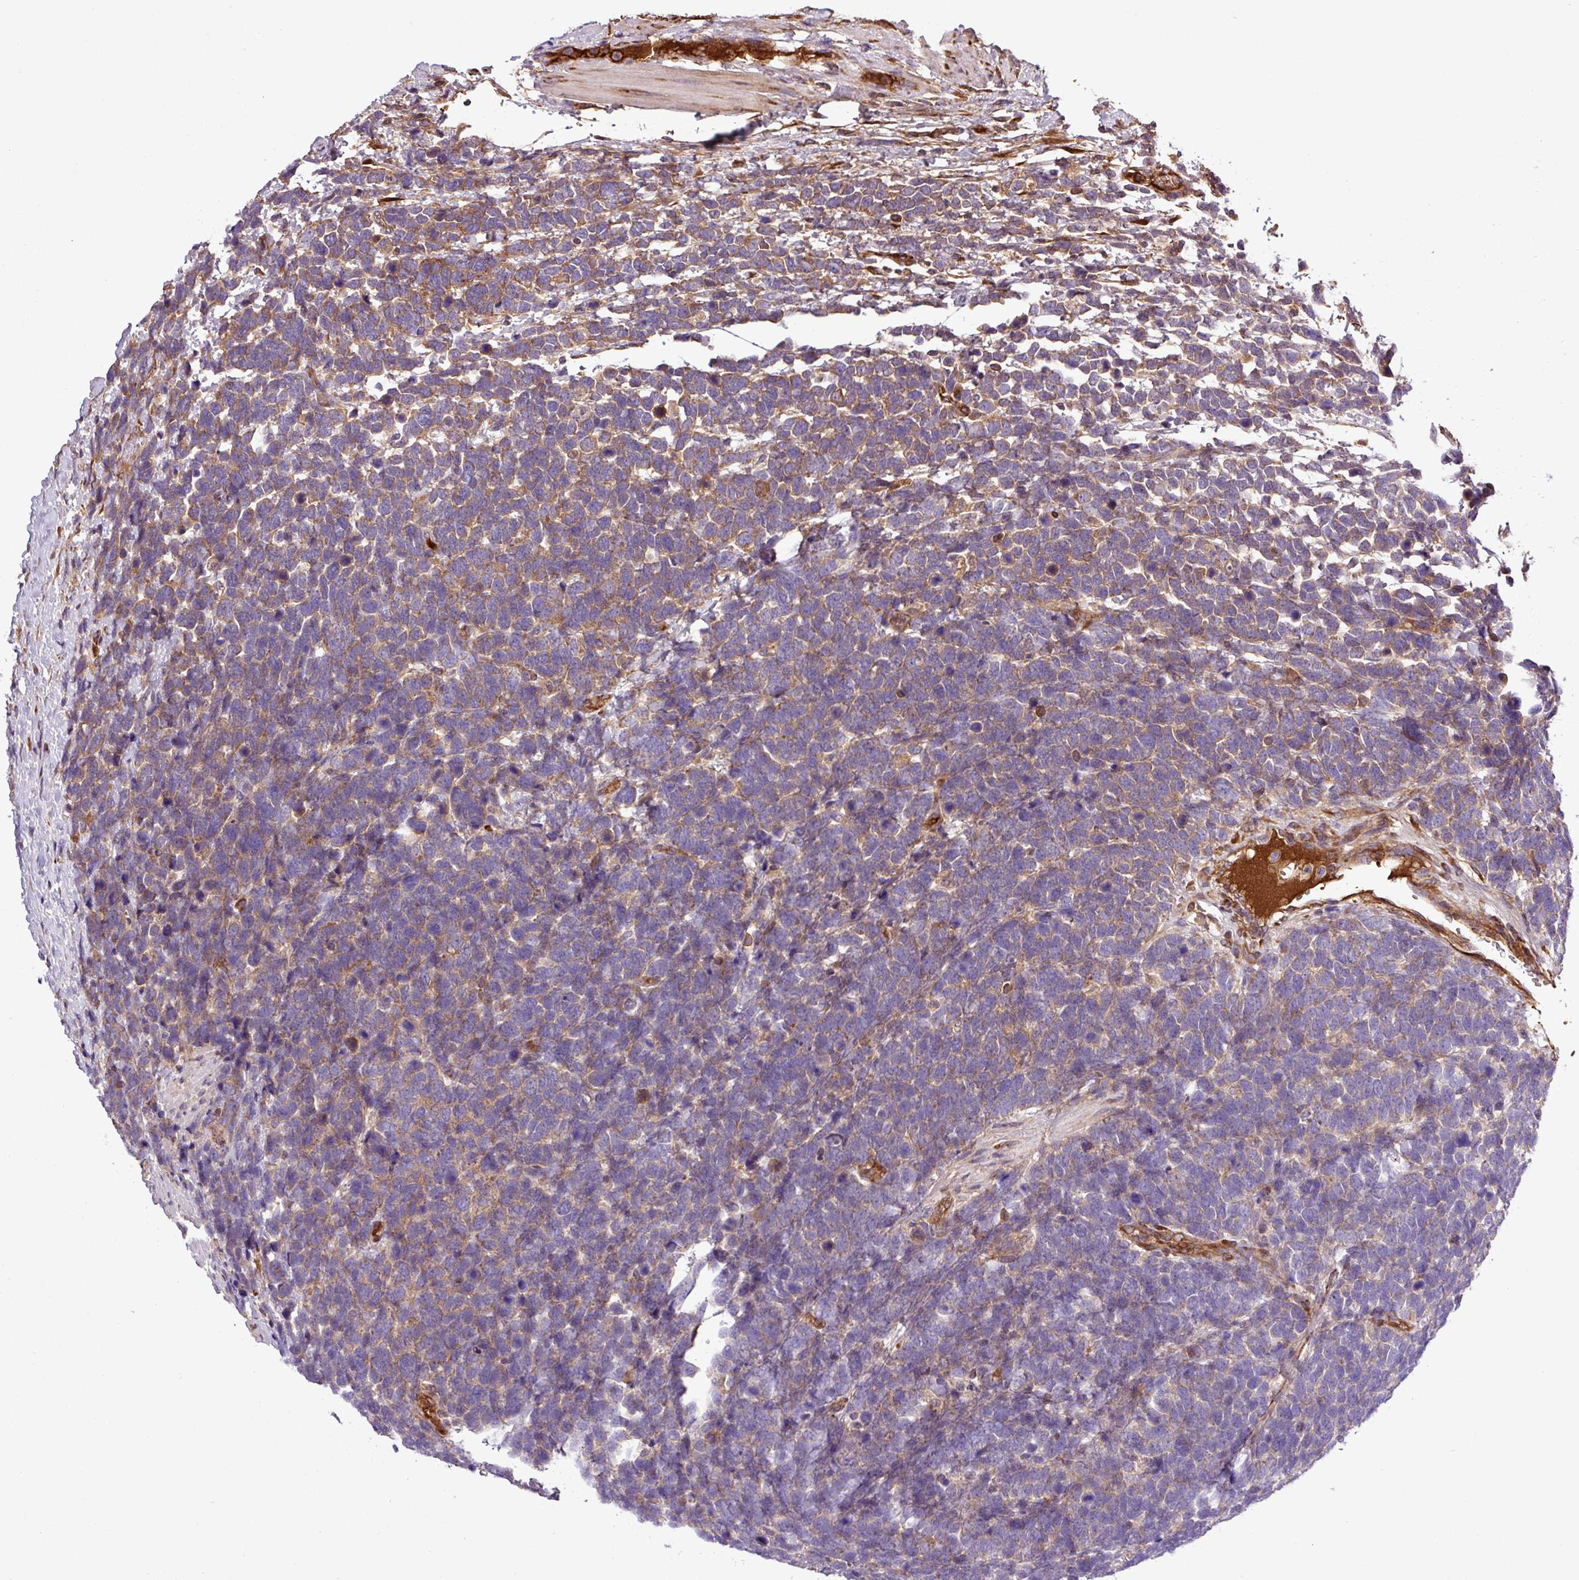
{"staining": {"intensity": "strong", "quantity": "<25%", "location": "cytoplasmic/membranous"}, "tissue": "urothelial cancer", "cell_type": "Tumor cells", "image_type": "cancer", "snomed": [{"axis": "morphology", "description": "Urothelial carcinoma, High grade"}, {"axis": "topography", "description": "Urinary bladder"}], "caption": "High-grade urothelial carcinoma was stained to show a protein in brown. There is medium levels of strong cytoplasmic/membranous expression in about <25% of tumor cells. (brown staining indicates protein expression, while blue staining denotes nuclei).", "gene": "CWH43", "patient": {"sex": "female", "age": 82}}